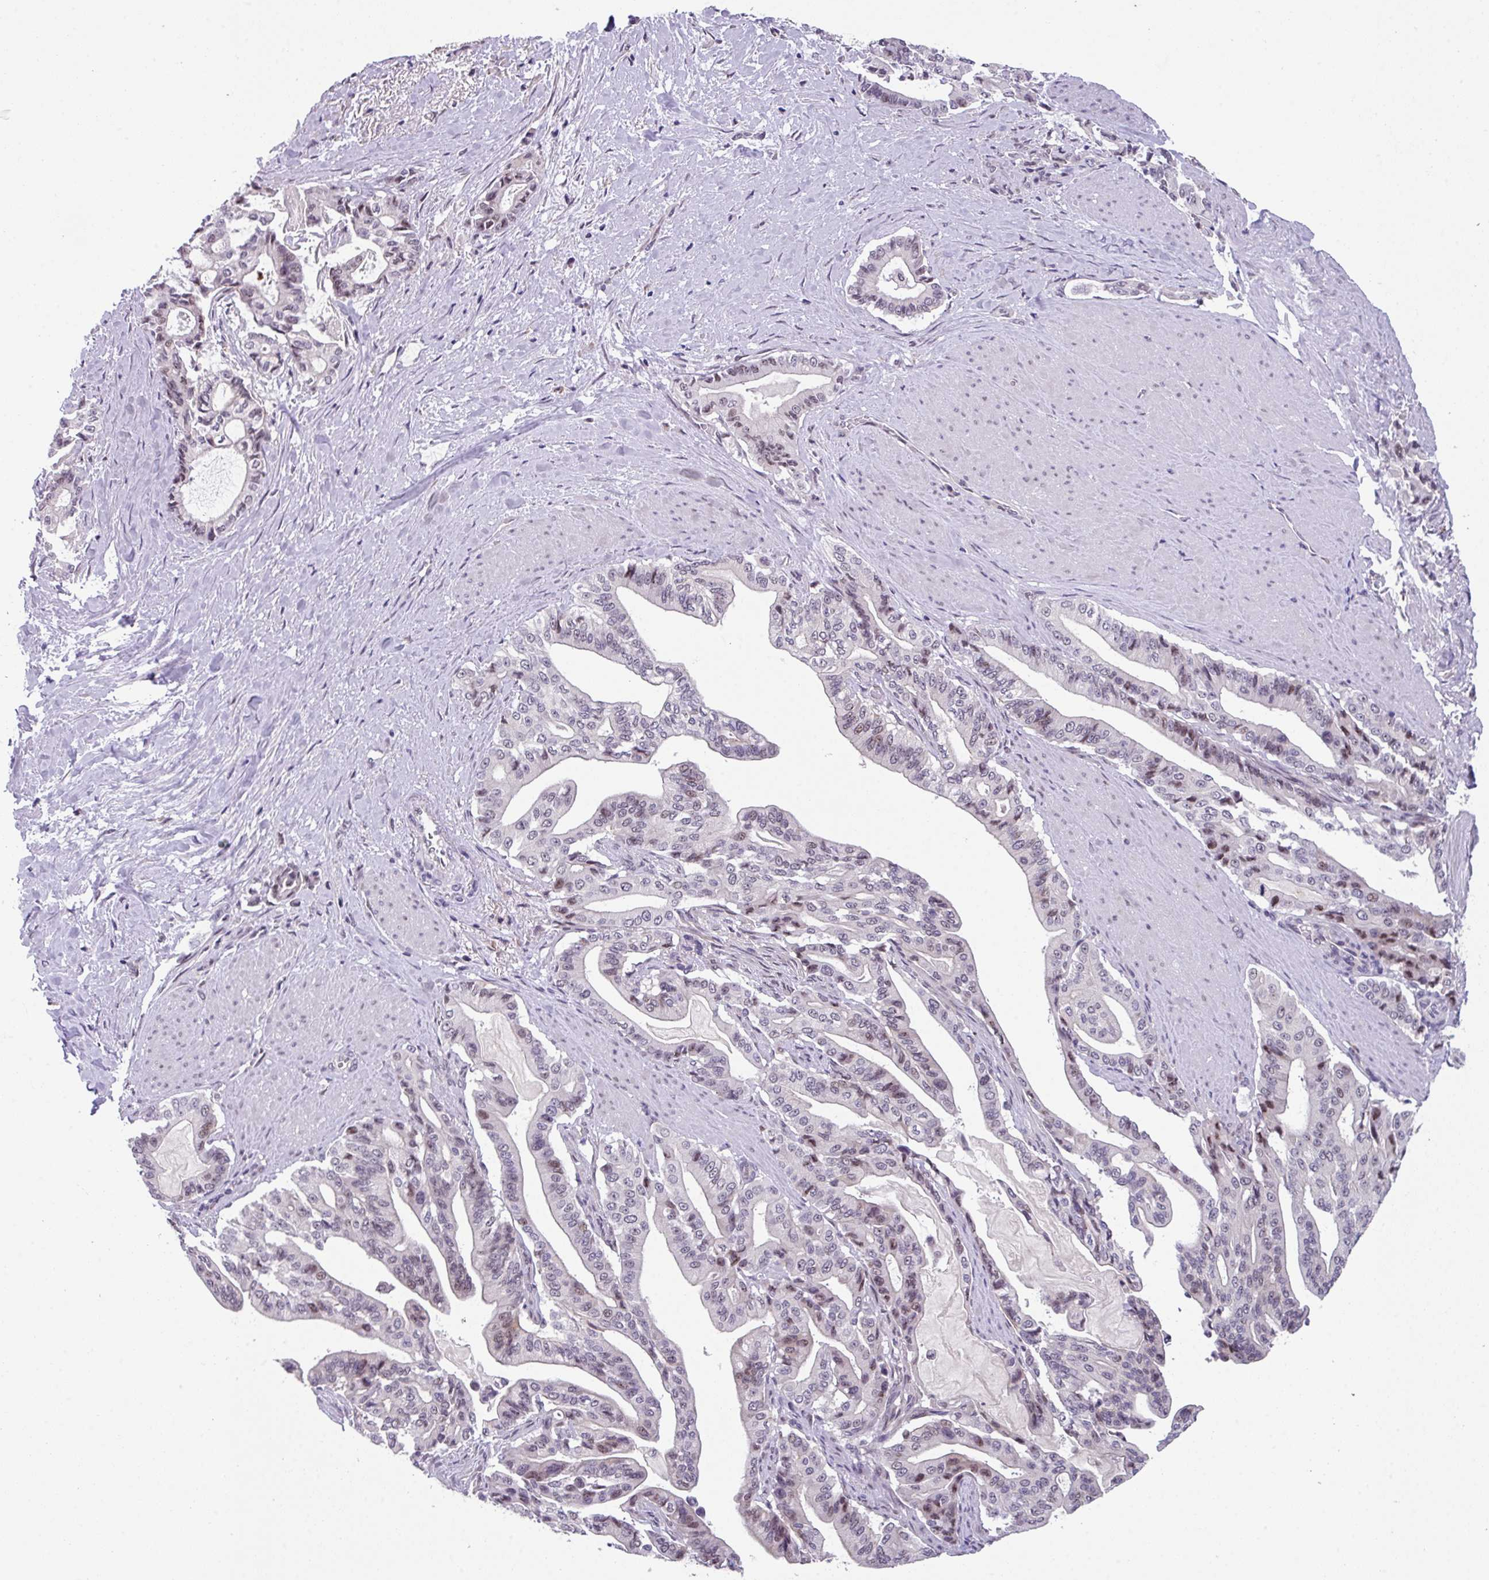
{"staining": {"intensity": "weak", "quantity": "<25%", "location": "nuclear"}, "tissue": "pancreatic cancer", "cell_type": "Tumor cells", "image_type": "cancer", "snomed": [{"axis": "morphology", "description": "Adenocarcinoma, NOS"}, {"axis": "topography", "description": "Pancreas"}], "caption": "This is an immunohistochemistry image of pancreatic cancer. There is no expression in tumor cells.", "gene": "ZFP3", "patient": {"sex": "male", "age": 63}}